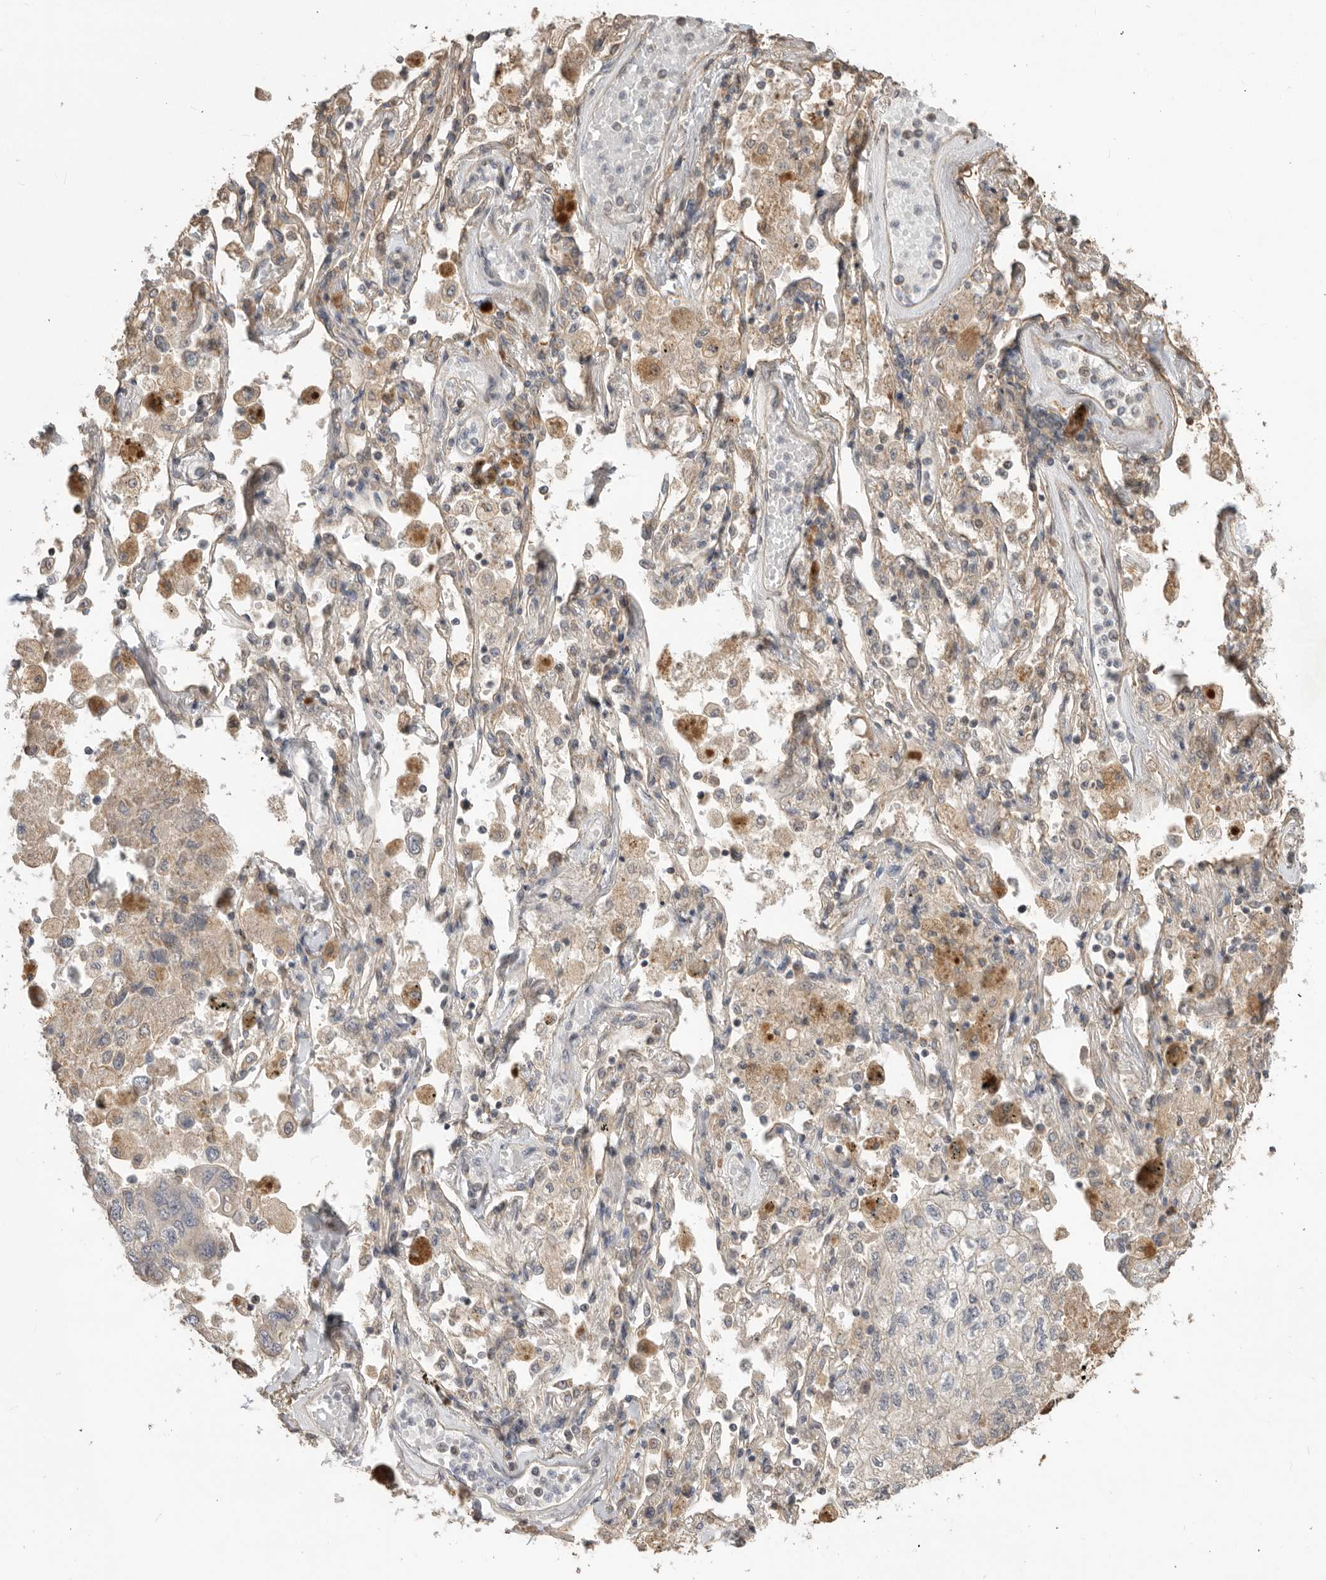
{"staining": {"intensity": "negative", "quantity": "none", "location": "none"}, "tissue": "lung cancer", "cell_type": "Tumor cells", "image_type": "cancer", "snomed": [{"axis": "morphology", "description": "Adenocarcinoma, NOS"}, {"axis": "topography", "description": "Lung"}], "caption": "Tumor cells show no significant staining in lung cancer.", "gene": "DPH7", "patient": {"sex": "male", "age": 63}}